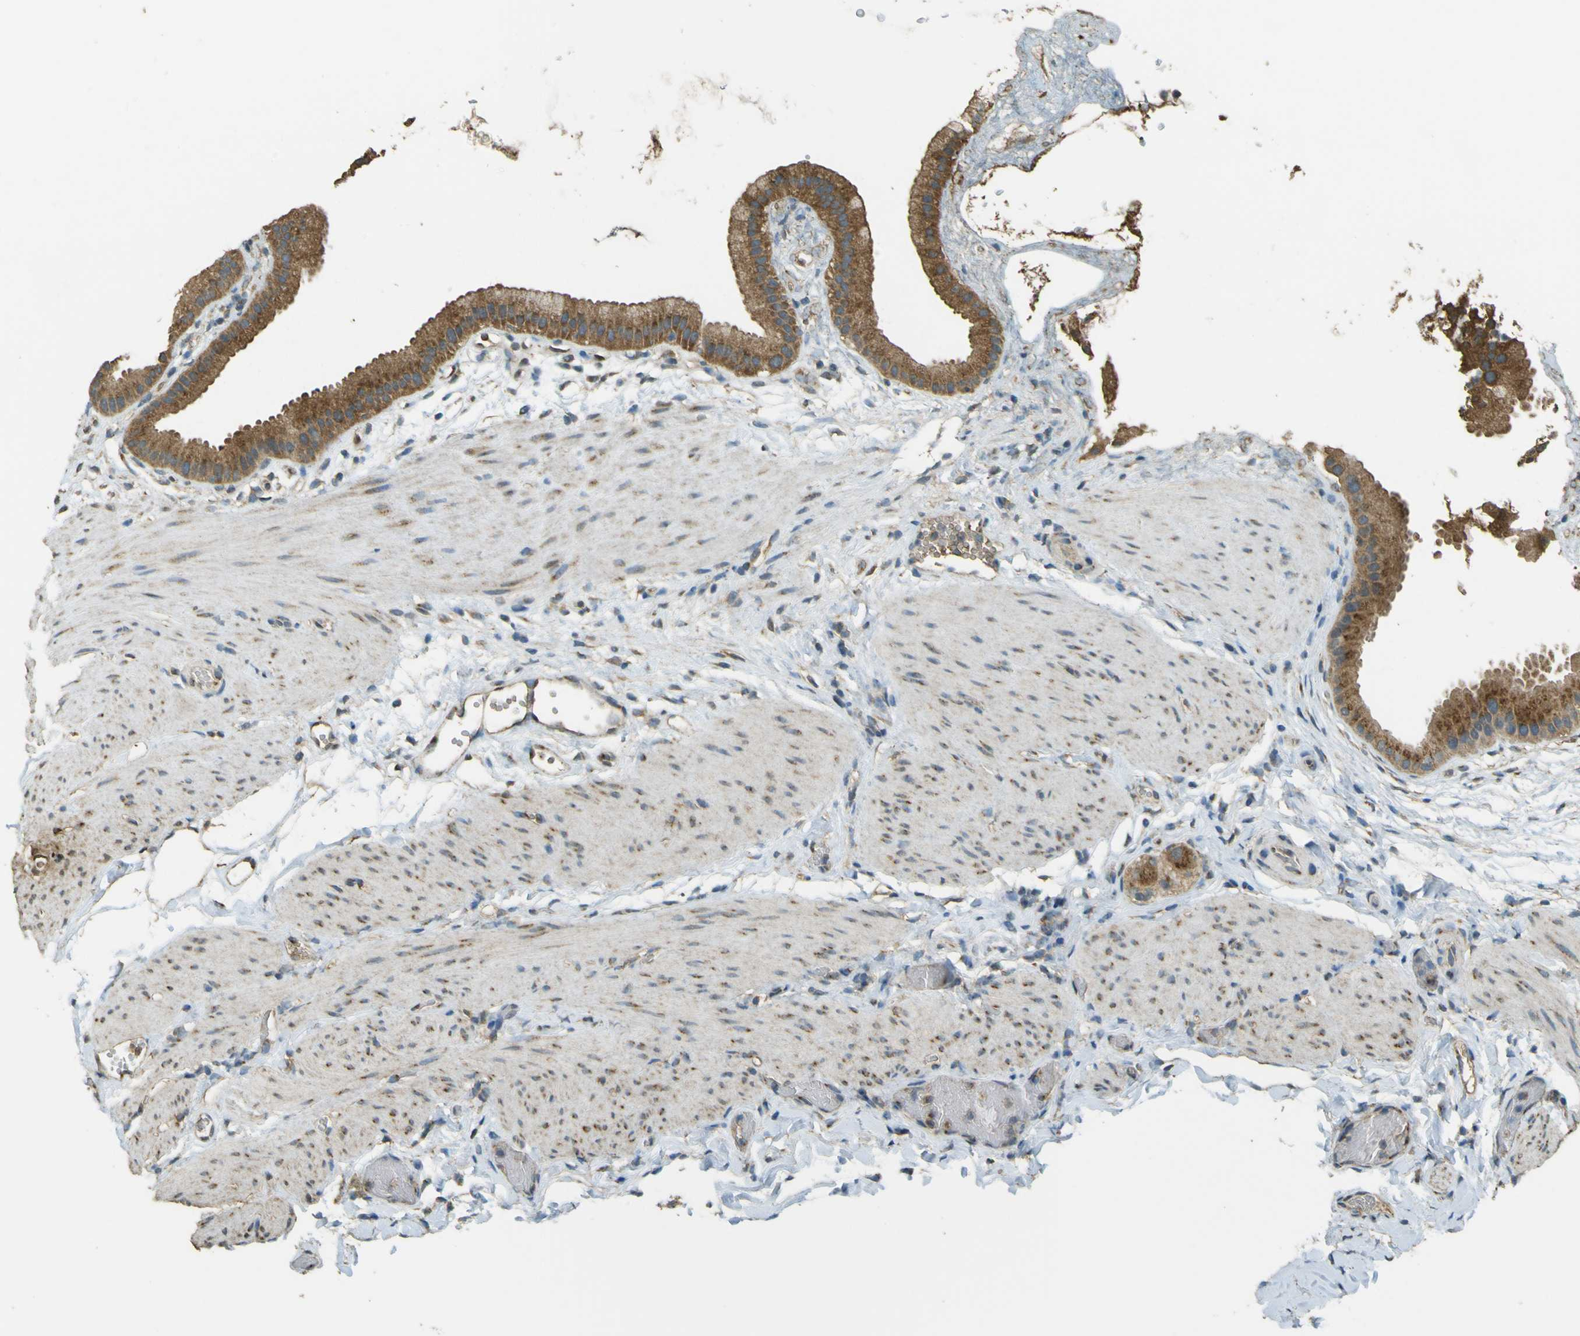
{"staining": {"intensity": "strong", "quantity": ">75%", "location": "cytoplasmic/membranous"}, "tissue": "gallbladder", "cell_type": "Glandular cells", "image_type": "normal", "snomed": [{"axis": "morphology", "description": "Normal tissue, NOS"}, {"axis": "topography", "description": "Gallbladder"}], "caption": "About >75% of glandular cells in unremarkable human gallbladder demonstrate strong cytoplasmic/membranous protein positivity as visualized by brown immunohistochemical staining.", "gene": "GOLGA1", "patient": {"sex": "female", "age": 64}}